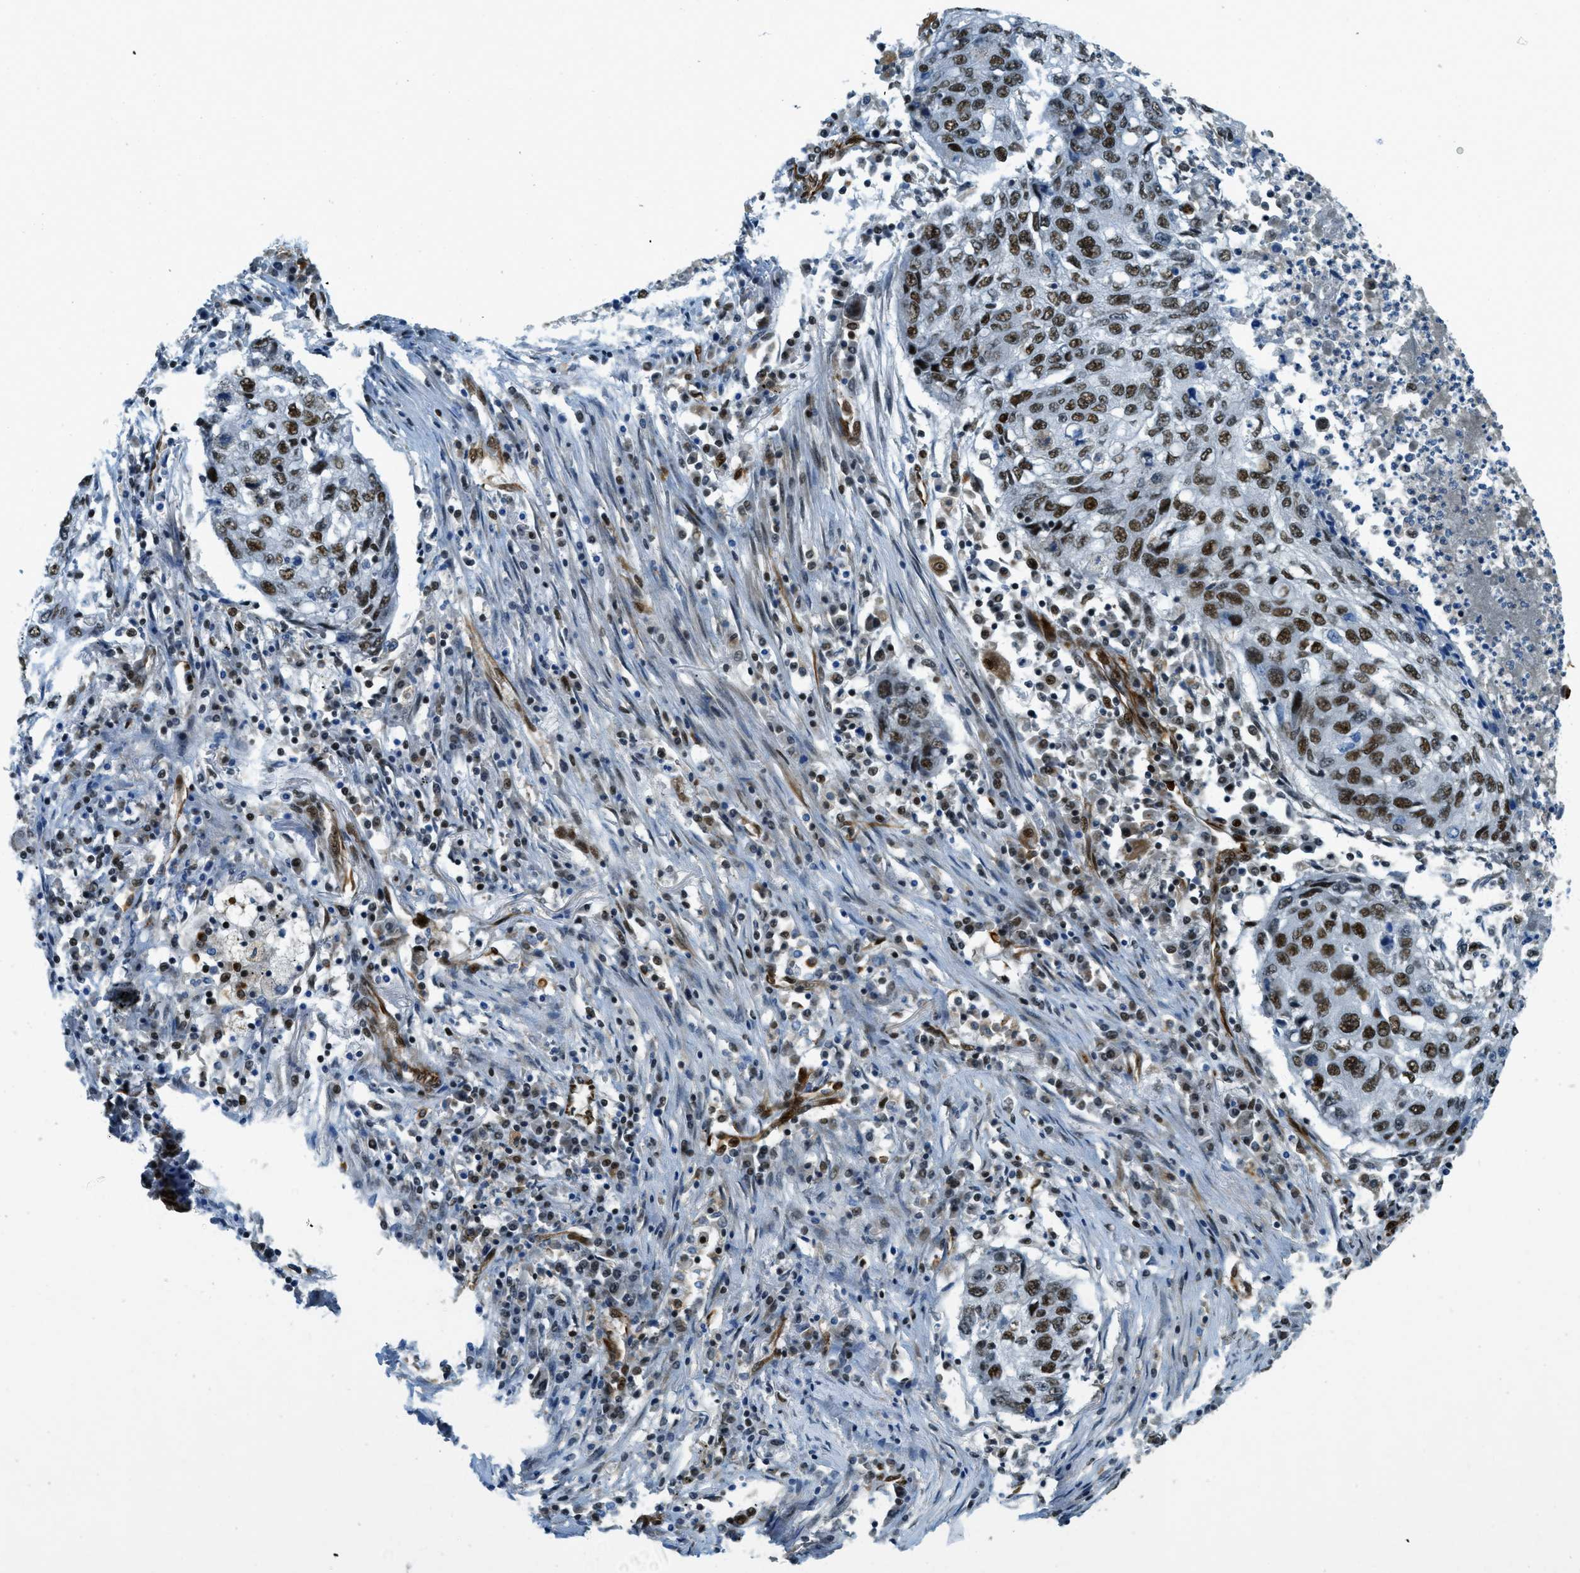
{"staining": {"intensity": "strong", "quantity": ">75%", "location": "nuclear"}, "tissue": "lung cancer", "cell_type": "Tumor cells", "image_type": "cancer", "snomed": [{"axis": "morphology", "description": "Squamous cell carcinoma, NOS"}, {"axis": "topography", "description": "Lung"}], "caption": "Lung squamous cell carcinoma was stained to show a protein in brown. There is high levels of strong nuclear staining in about >75% of tumor cells.", "gene": "ZFR", "patient": {"sex": "female", "age": 63}}